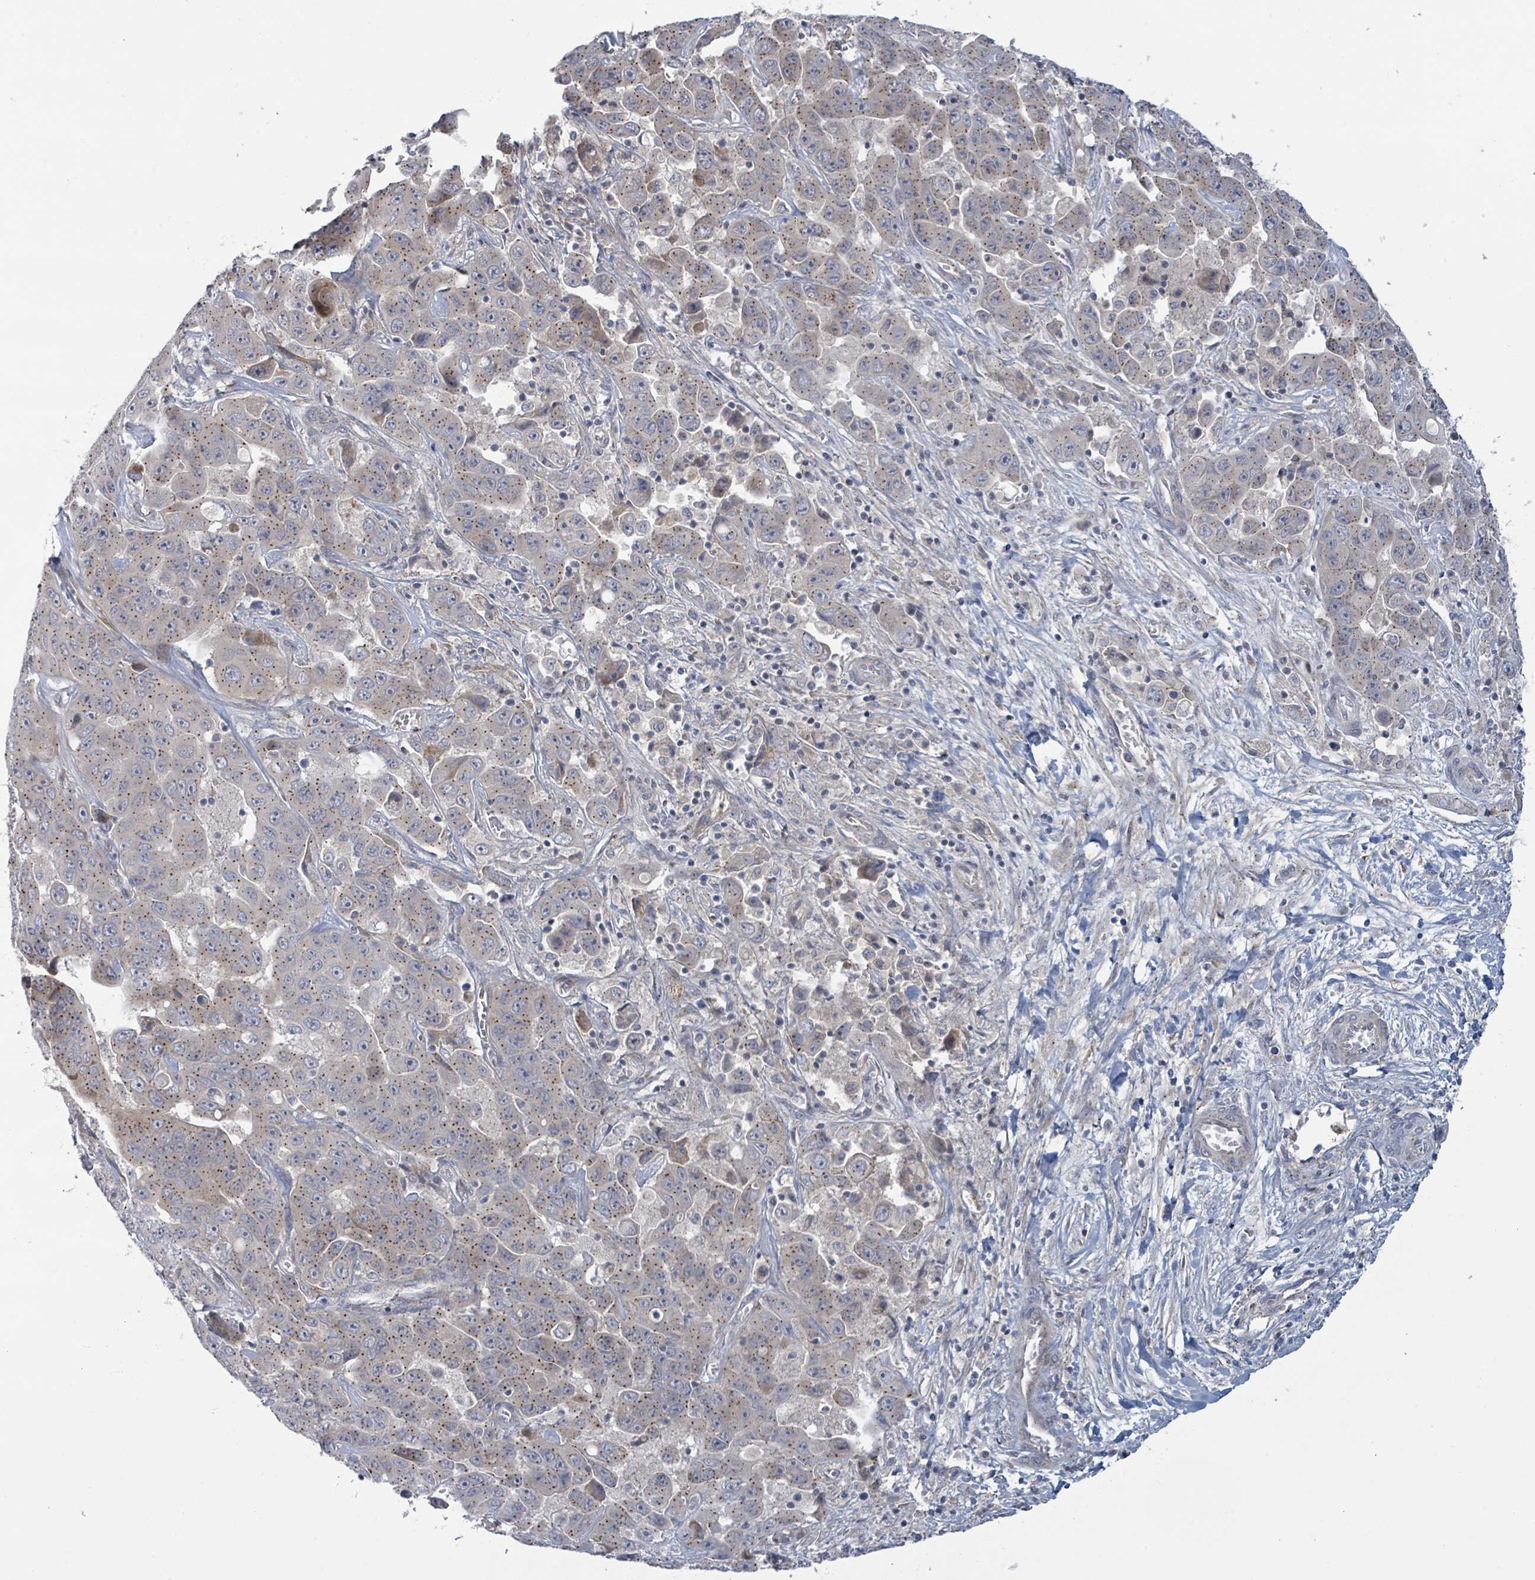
{"staining": {"intensity": "weak", "quantity": ">75%", "location": "cytoplasmic/membranous"}, "tissue": "liver cancer", "cell_type": "Tumor cells", "image_type": "cancer", "snomed": [{"axis": "morphology", "description": "Cholangiocarcinoma"}, {"axis": "topography", "description": "Liver"}], "caption": "Human liver cancer stained for a protein (brown) demonstrates weak cytoplasmic/membranous positive staining in about >75% of tumor cells.", "gene": "COL5A3", "patient": {"sex": "female", "age": 52}}